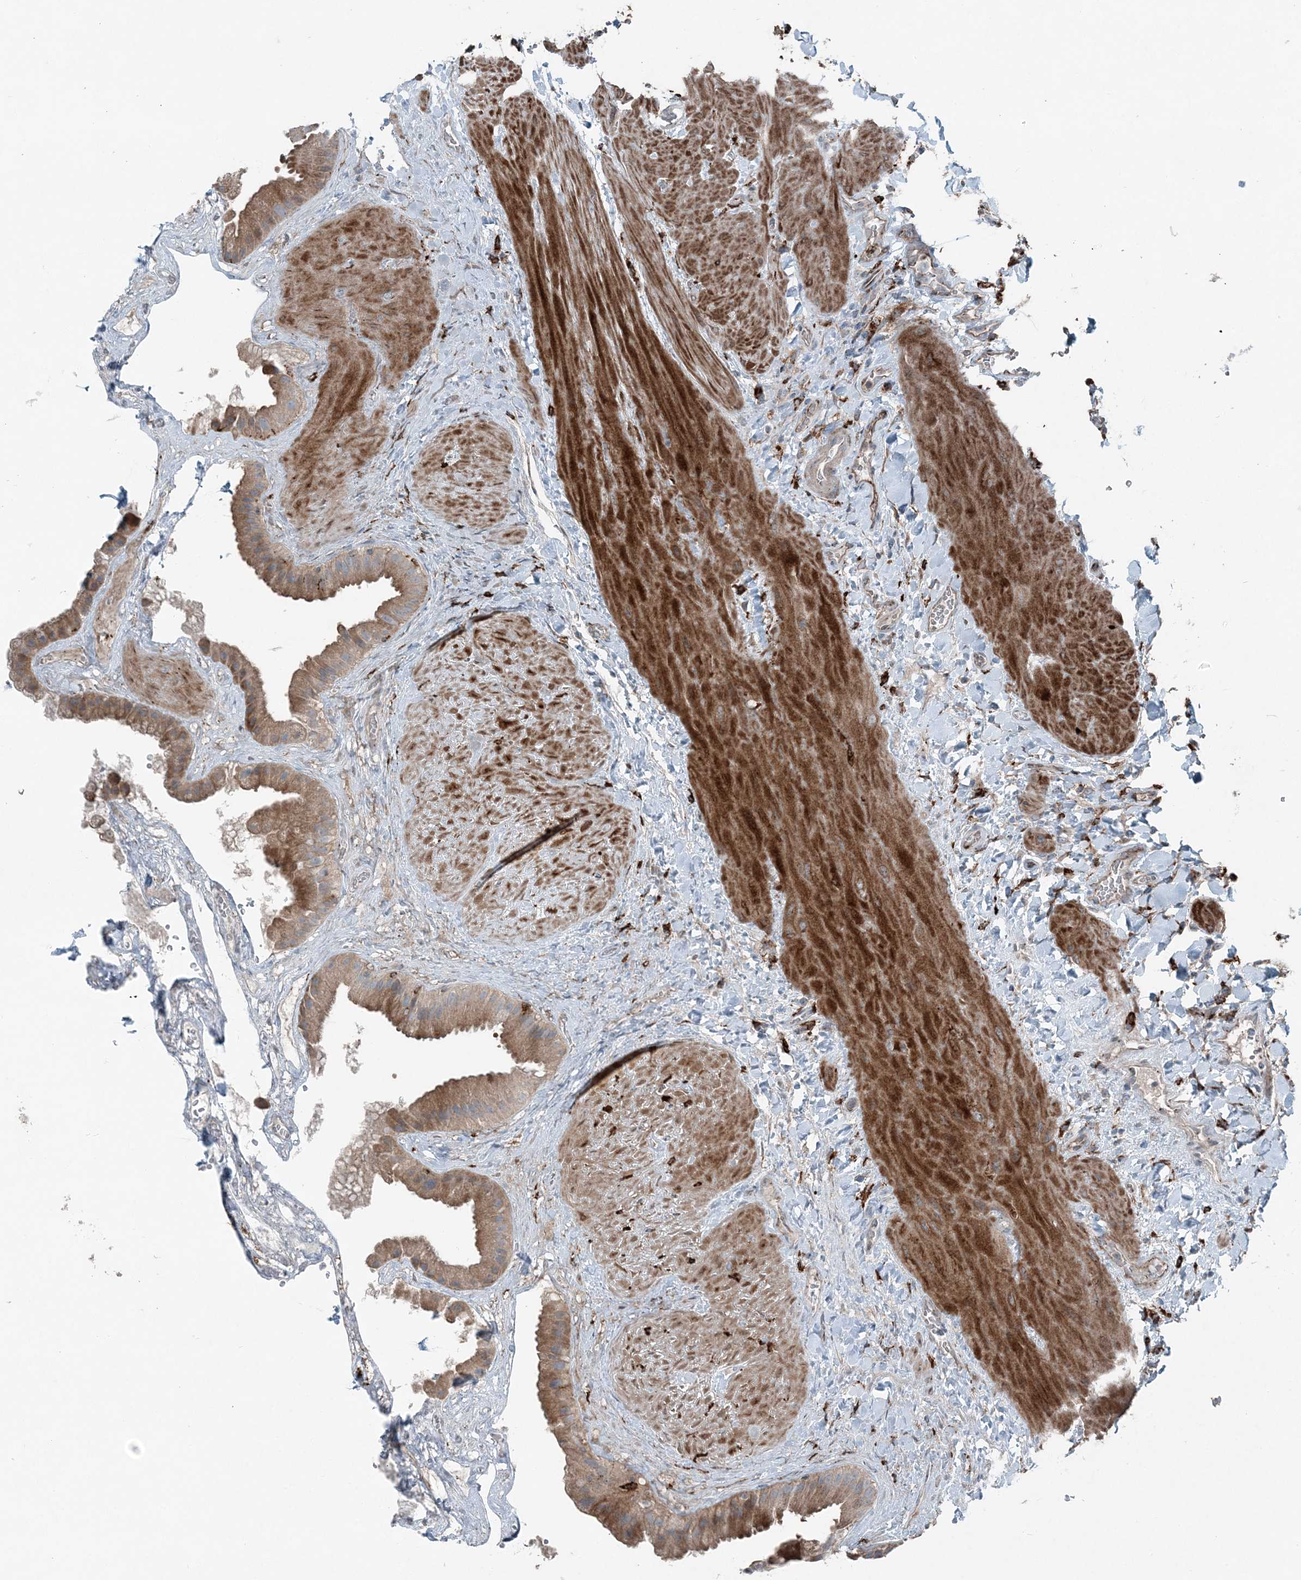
{"staining": {"intensity": "moderate", "quantity": ">75%", "location": "cytoplasmic/membranous"}, "tissue": "gallbladder", "cell_type": "Glandular cells", "image_type": "normal", "snomed": [{"axis": "morphology", "description": "Normal tissue, NOS"}, {"axis": "topography", "description": "Gallbladder"}], "caption": "A medium amount of moderate cytoplasmic/membranous positivity is appreciated in approximately >75% of glandular cells in normal gallbladder. (DAB IHC with brightfield microscopy, high magnification).", "gene": "KY", "patient": {"sex": "male", "age": 55}}